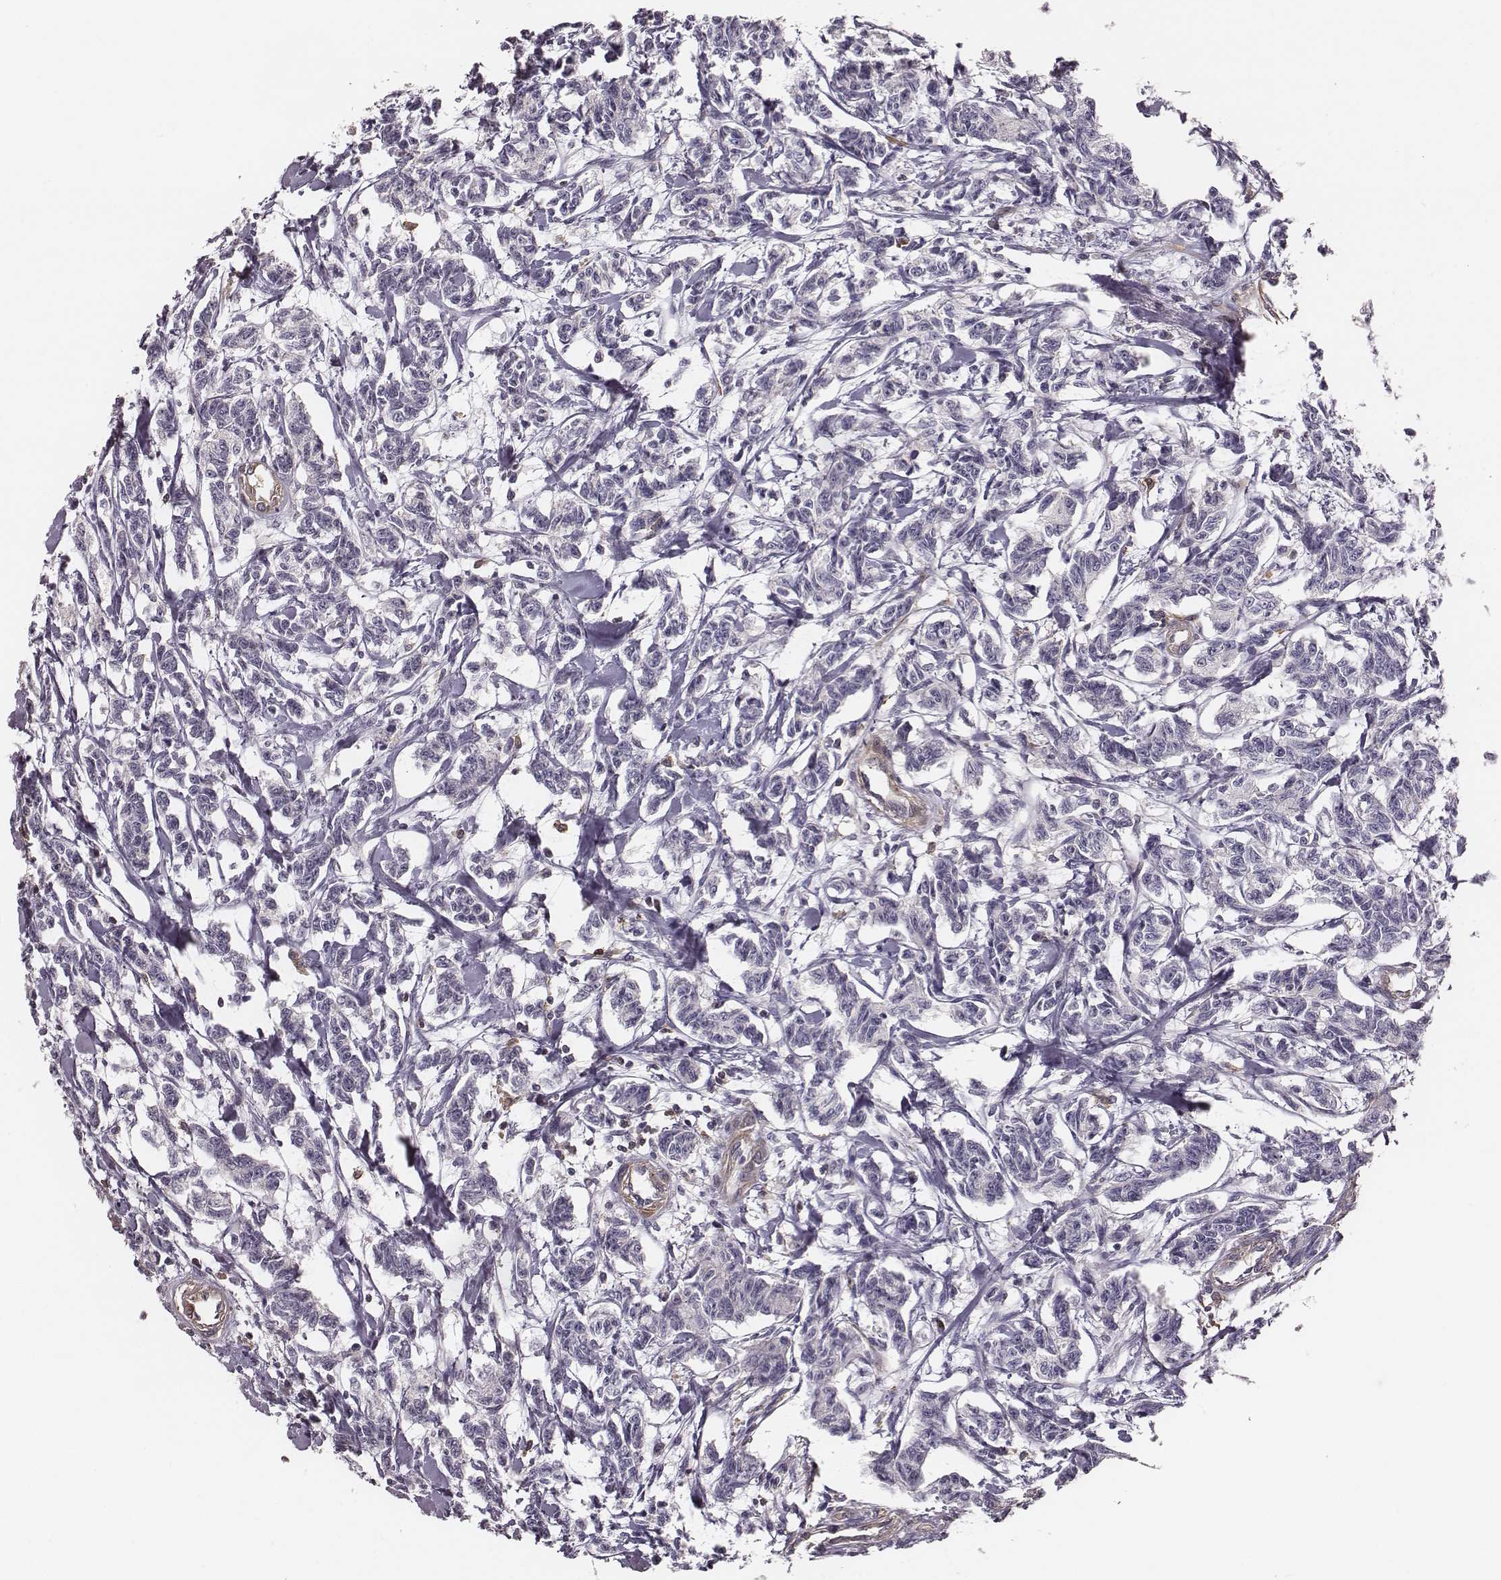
{"staining": {"intensity": "negative", "quantity": "none", "location": "none"}, "tissue": "carcinoid", "cell_type": "Tumor cells", "image_type": "cancer", "snomed": [{"axis": "morphology", "description": "Carcinoid, malignant, NOS"}, {"axis": "topography", "description": "Kidney"}], "caption": "High magnification brightfield microscopy of carcinoid stained with DAB (3,3'-diaminobenzidine) (brown) and counterstained with hematoxylin (blue): tumor cells show no significant staining.", "gene": "ZYX", "patient": {"sex": "female", "age": 41}}